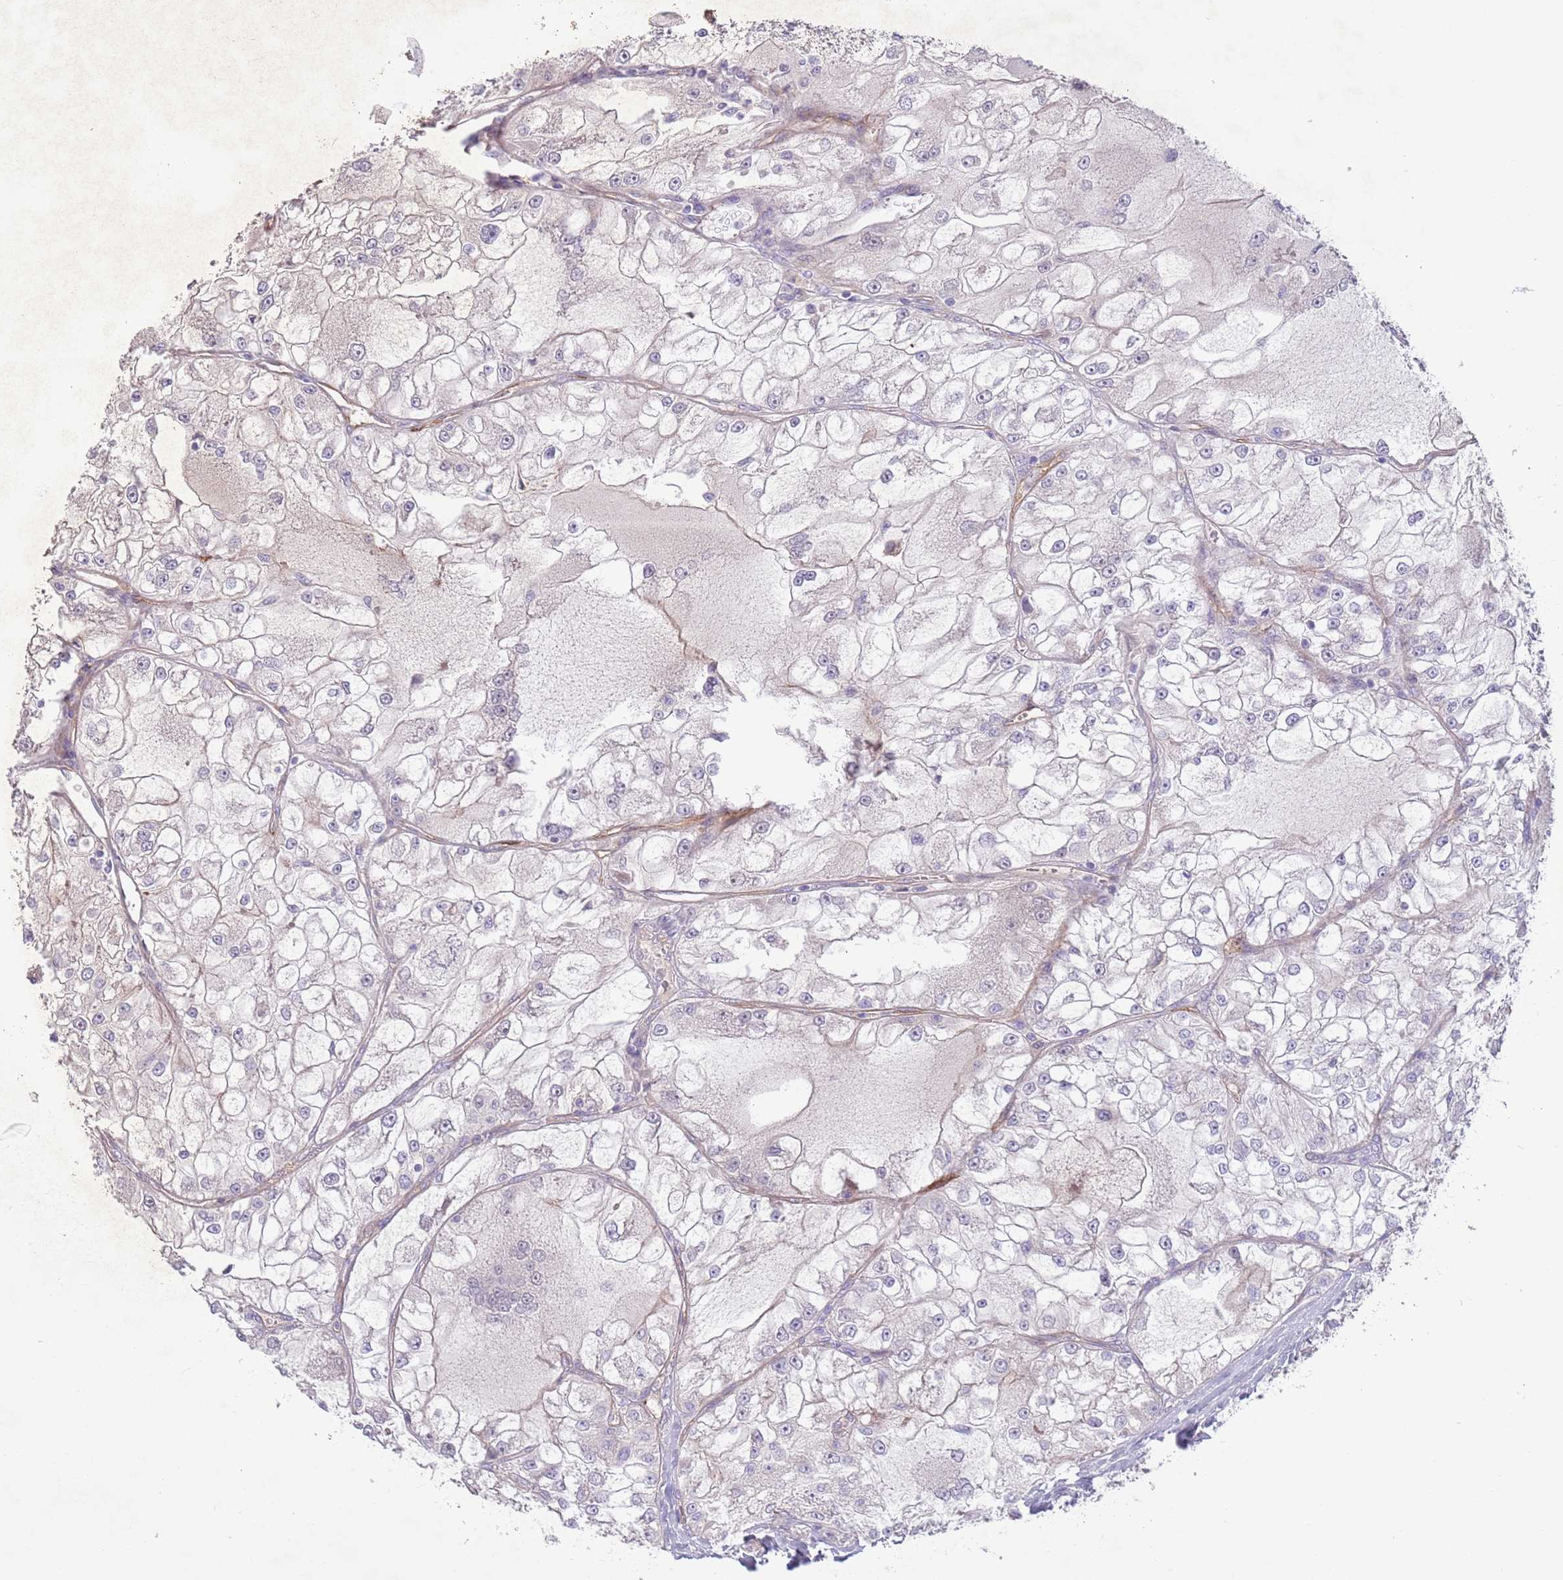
{"staining": {"intensity": "negative", "quantity": "none", "location": "none"}, "tissue": "renal cancer", "cell_type": "Tumor cells", "image_type": "cancer", "snomed": [{"axis": "morphology", "description": "Adenocarcinoma, NOS"}, {"axis": "topography", "description": "Kidney"}], "caption": "Tumor cells show no significant staining in renal cancer (adenocarcinoma).", "gene": "SAV1", "patient": {"sex": "female", "age": 72}}